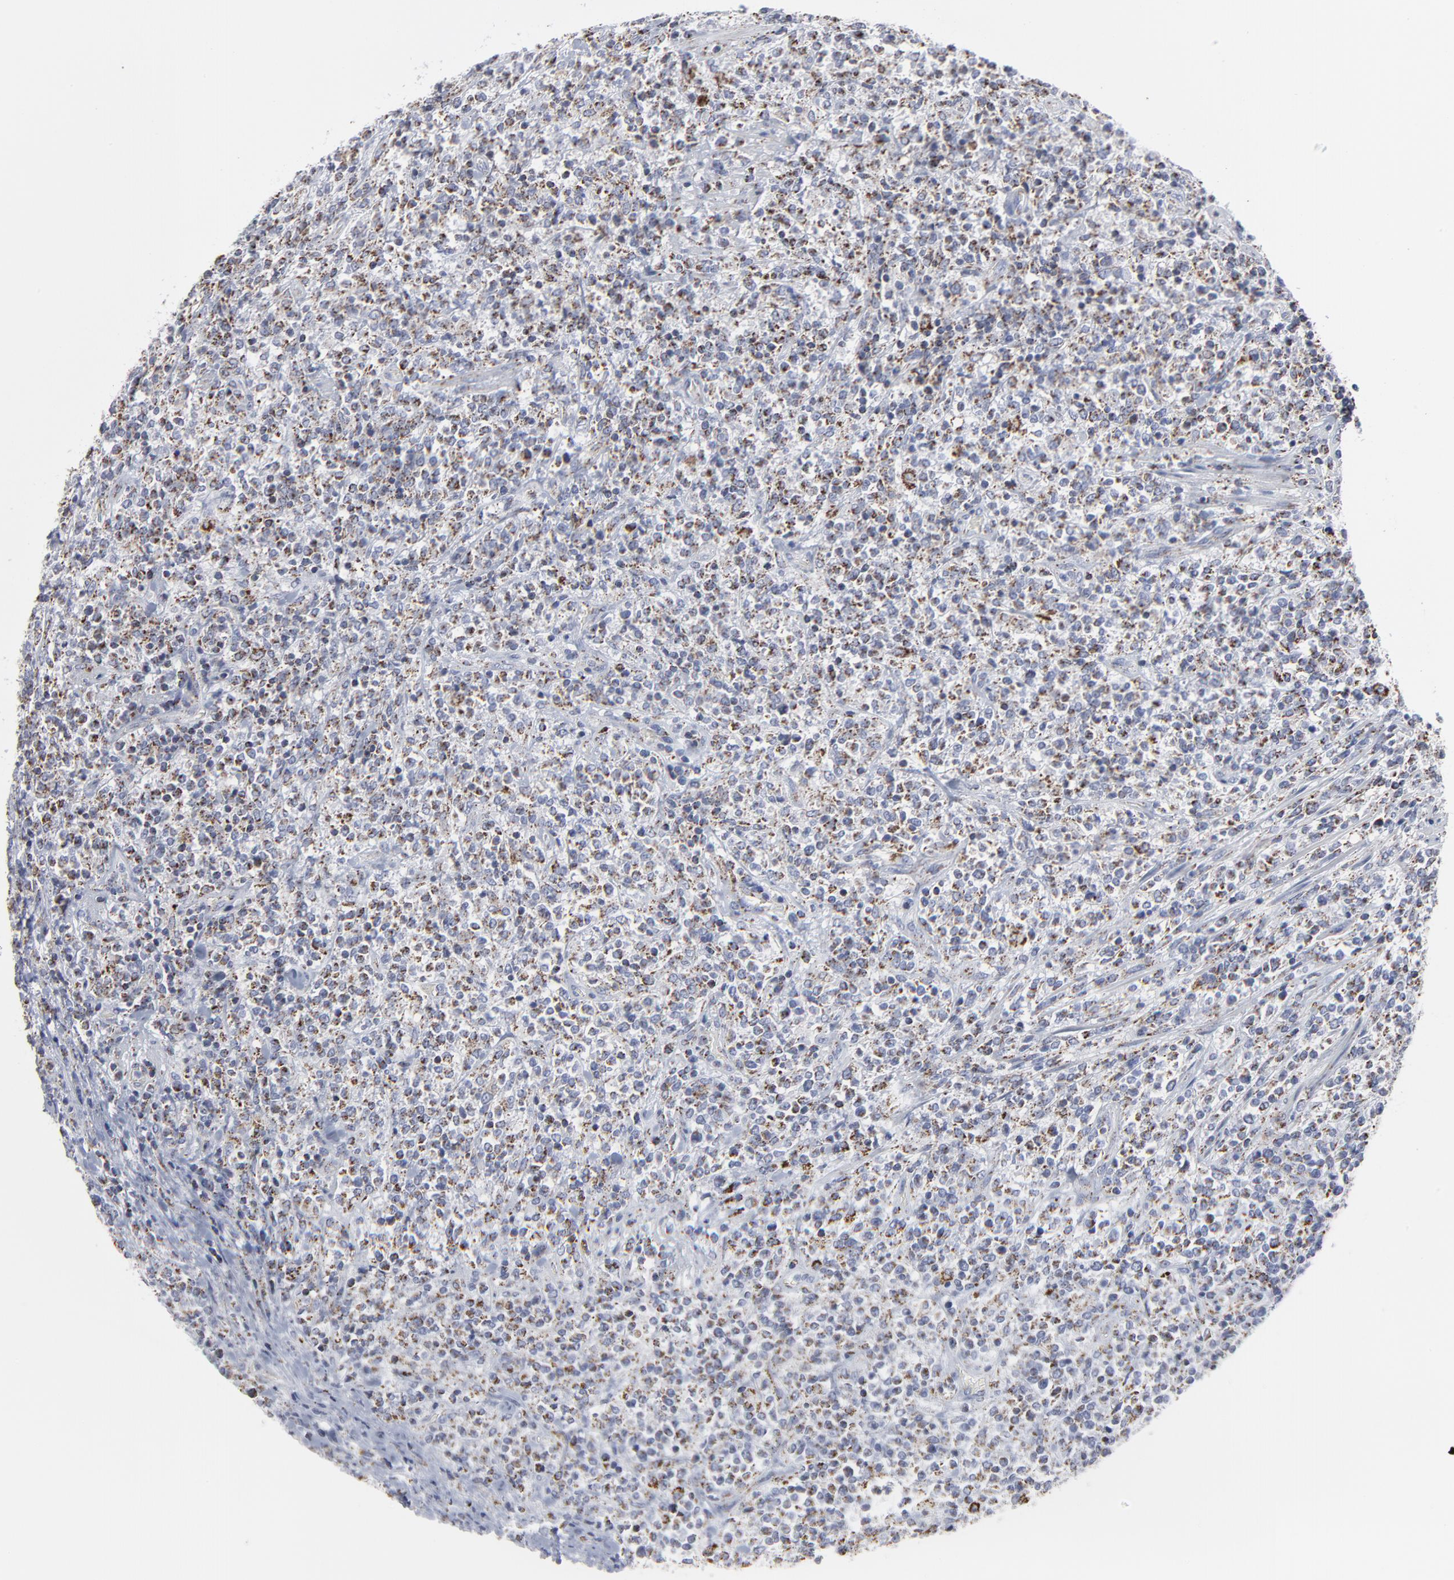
{"staining": {"intensity": "weak", "quantity": "<25%", "location": "cytoplasmic/membranous"}, "tissue": "lymphoma", "cell_type": "Tumor cells", "image_type": "cancer", "snomed": [{"axis": "morphology", "description": "Malignant lymphoma, non-Hodgkin's type, High grade"}, {"axis": "topography", "description": "Soft tissue"}], "caption": "The histopathology image demonstrates no significant positivity in tumor cells of lymphoma.", "gene": "TXNRD2", "patient": {"sex": "male", "age": 18}}